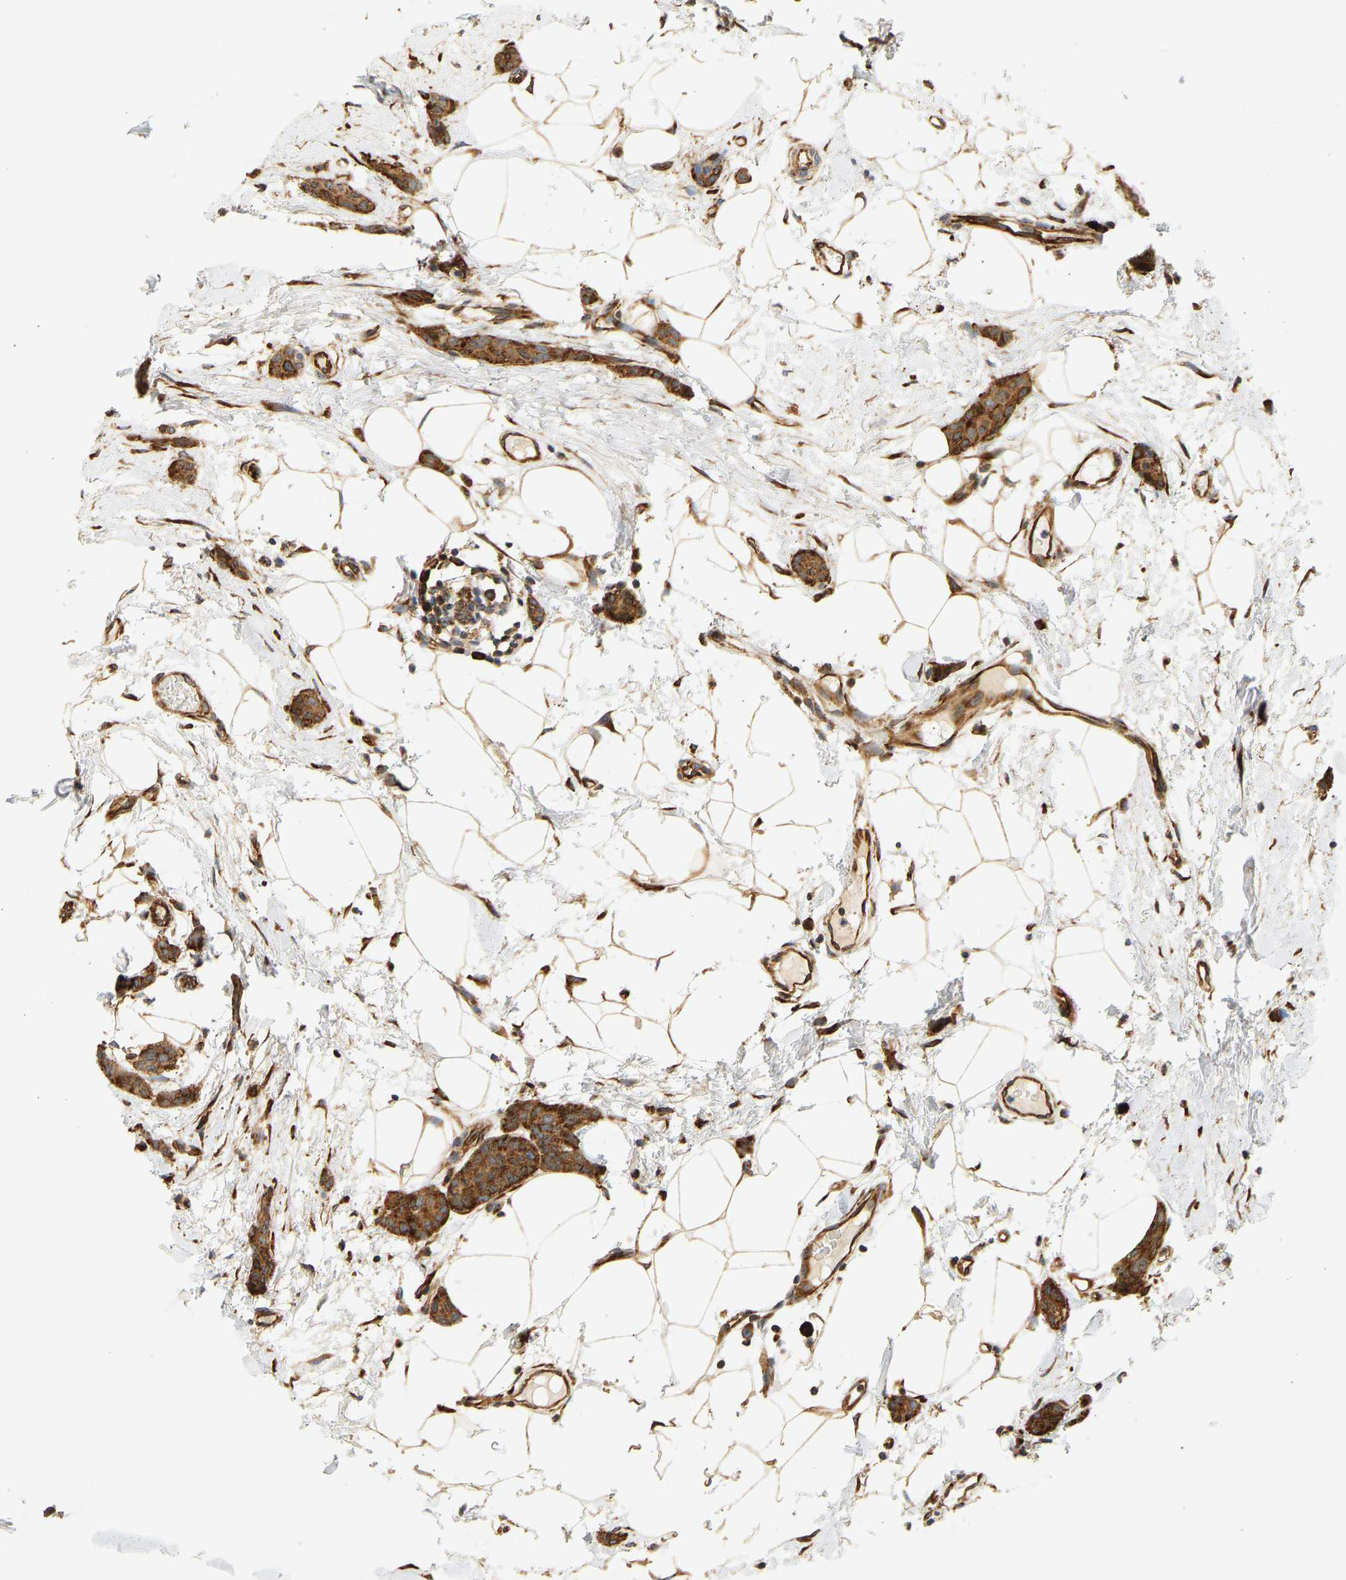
{"staining": {"intensity": "strong", "quantity": ">75%", "location": "cytoplasmic/membranous"}, "tissue": "breast cancer", "cell_type": "Tumor cells", "image_type": "cancer", "snomed": [{"axis": "morphology", "description": "Lobular carcinoma"}, {"axis": "topography", "description": "Skin"}, {"axis": "topography", "description": "Breast"}], "caption": "The immunohistochemical stain highlights strong cytoplasmic/membranous staining in tumor cells of lobular carcinoma (breast) tissue.", "gene": "RPS14", "patient": {"sex": "female", "age": 46}}